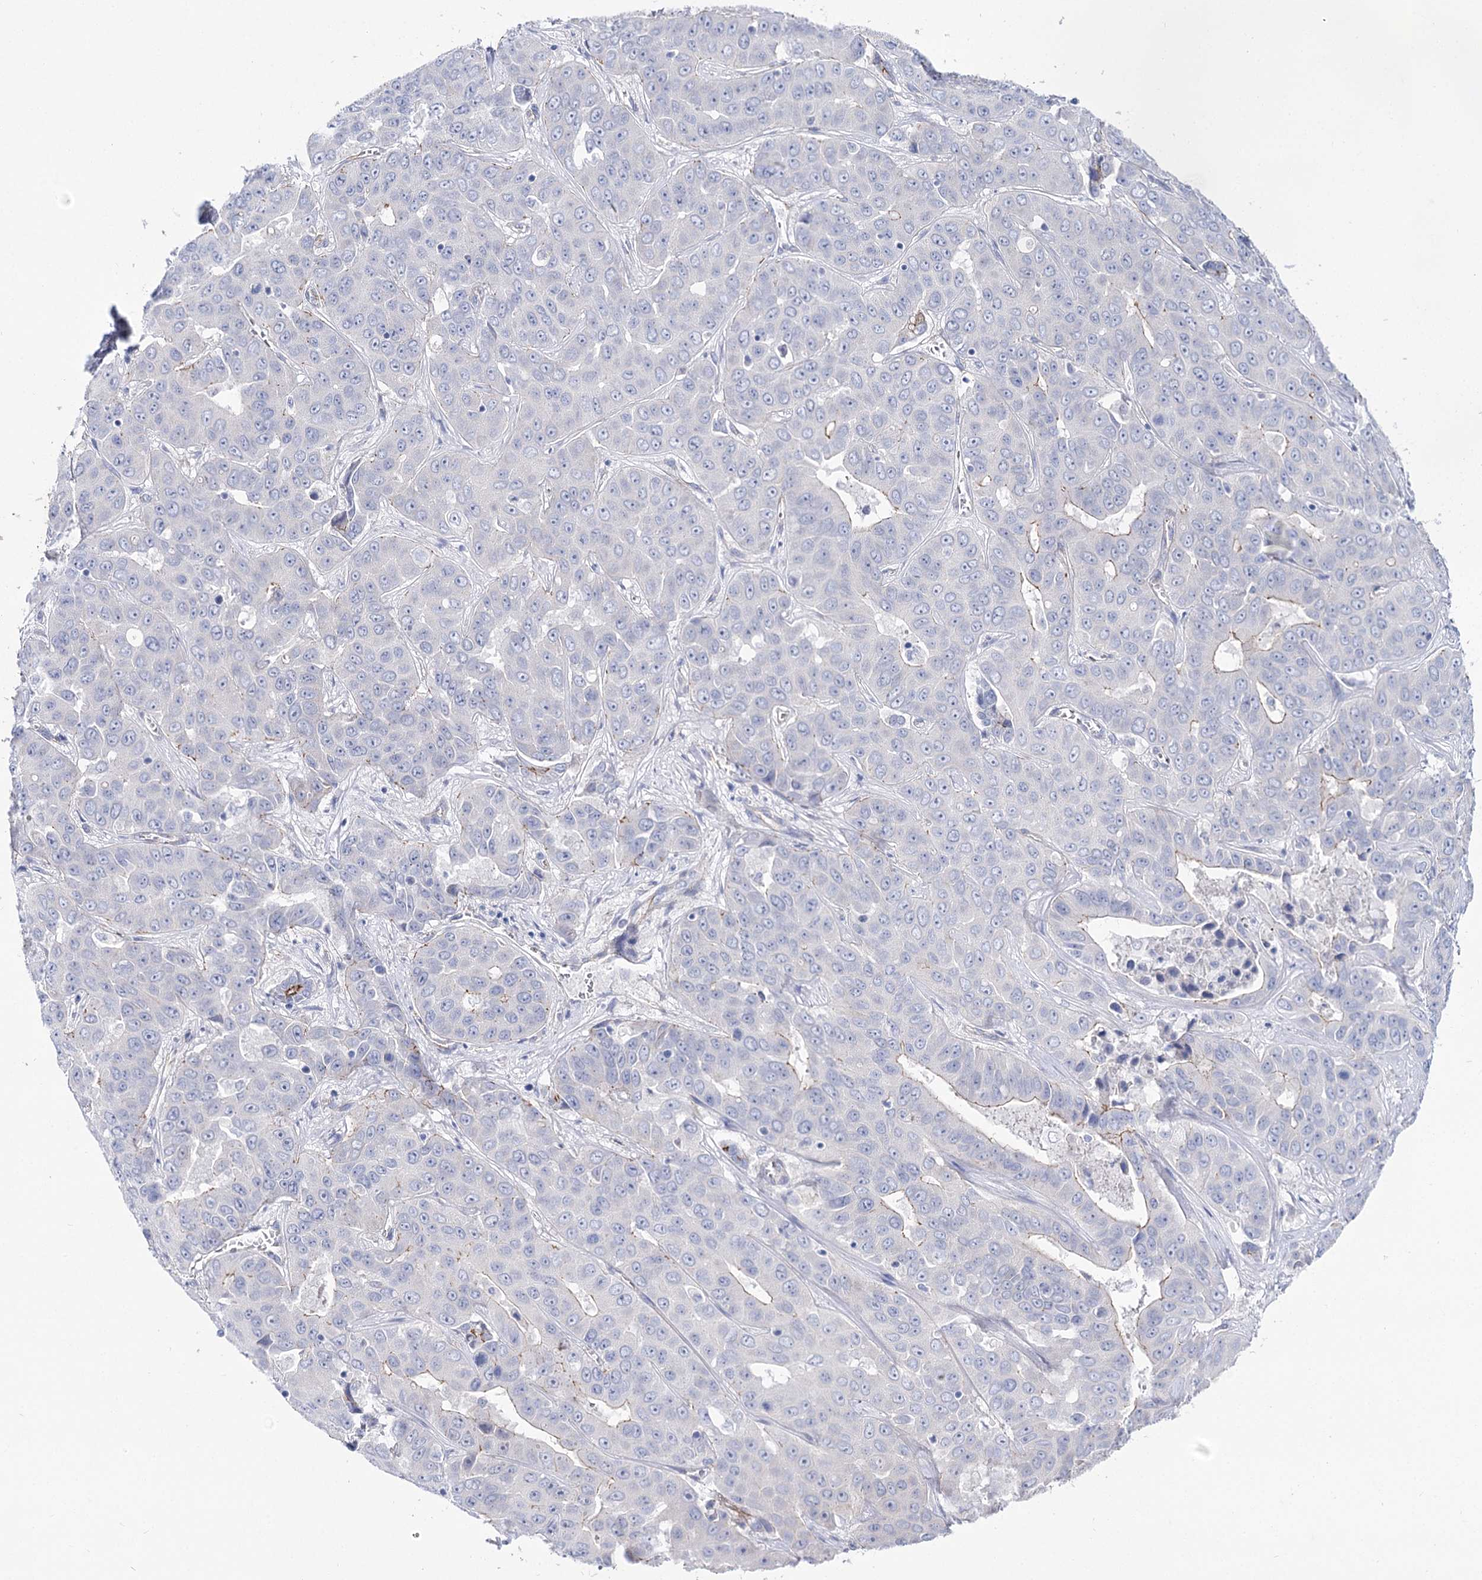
{"staining": {"intensity": "weak", "quantity": "<25%", "location": "cytoplasmic/membranous"}, "tissue": "liver cancer", "cell_type": "Tumor cells", "image_type": "cancer", "snomed": [{"axis": "morphology", "description": "Cholangiocarcinoma"}, {"axis": "topography", "description": "Liver"}], "caption": "High power microscopy histopathology image of an IHC image of liver cholangiocarcinoma, revealing no significant staining in tumor cells.", "gene": "NRAP", "patient": {"sex": "female", "age": 52}}